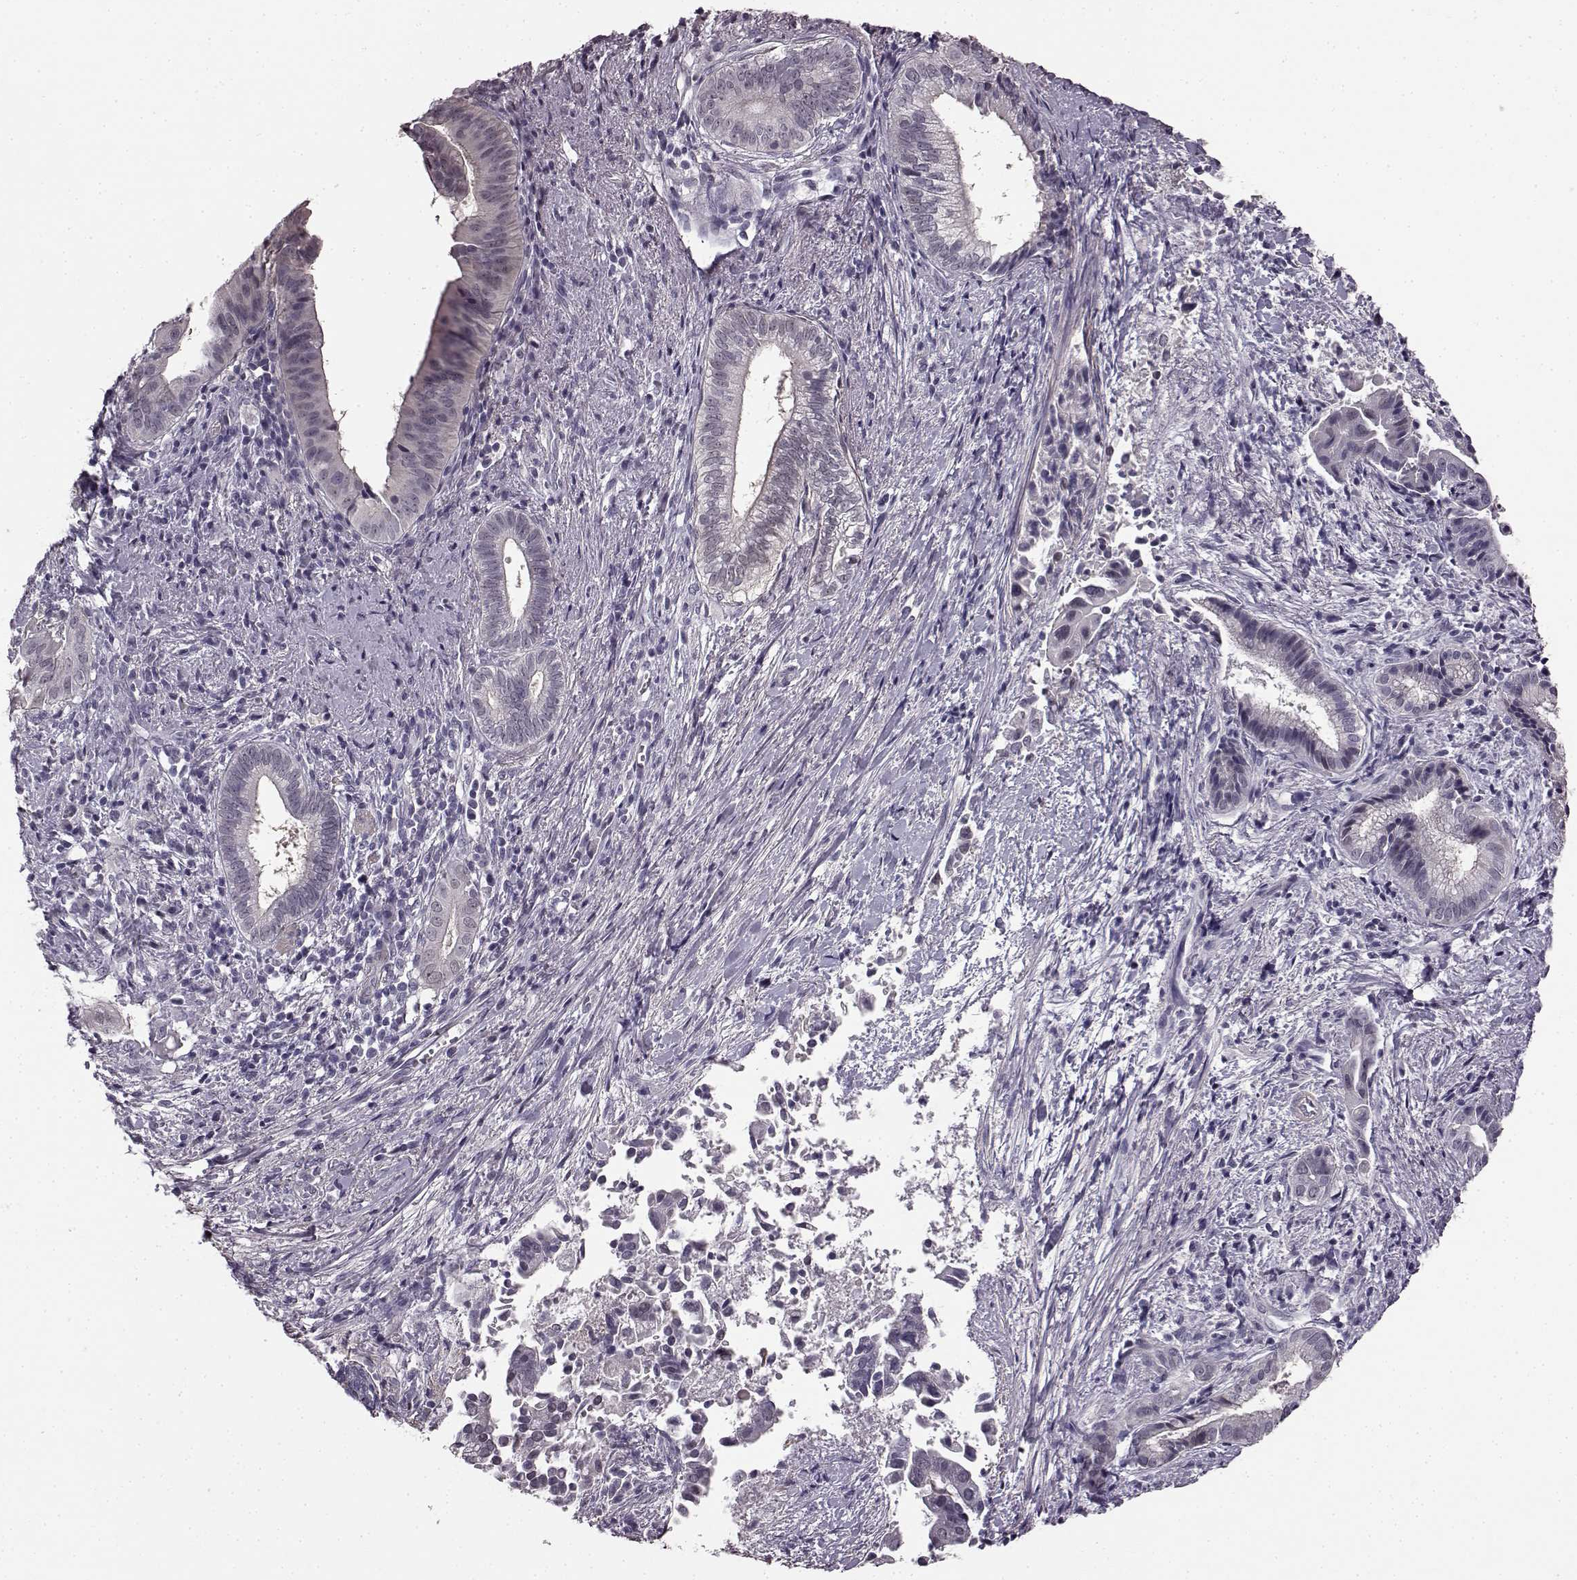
{"staining": {"intensity": "negative", "quantity": "none", "location": "none"}, "tissue": "pancreatic cancer", "cell_type": "Tumor cells", "image_type": "cancer", "snomed": [{"axis": "morphology", "description": "Adenocarcinoma, NOS"}, {"axis": "topography", "description": "Pancreas"}], "caption": "An image of human pancreatic cancer is negative for staining in tumor cells.", "gene": "SLCO3A1", "patient": {"sex": "male", "age": 61}}